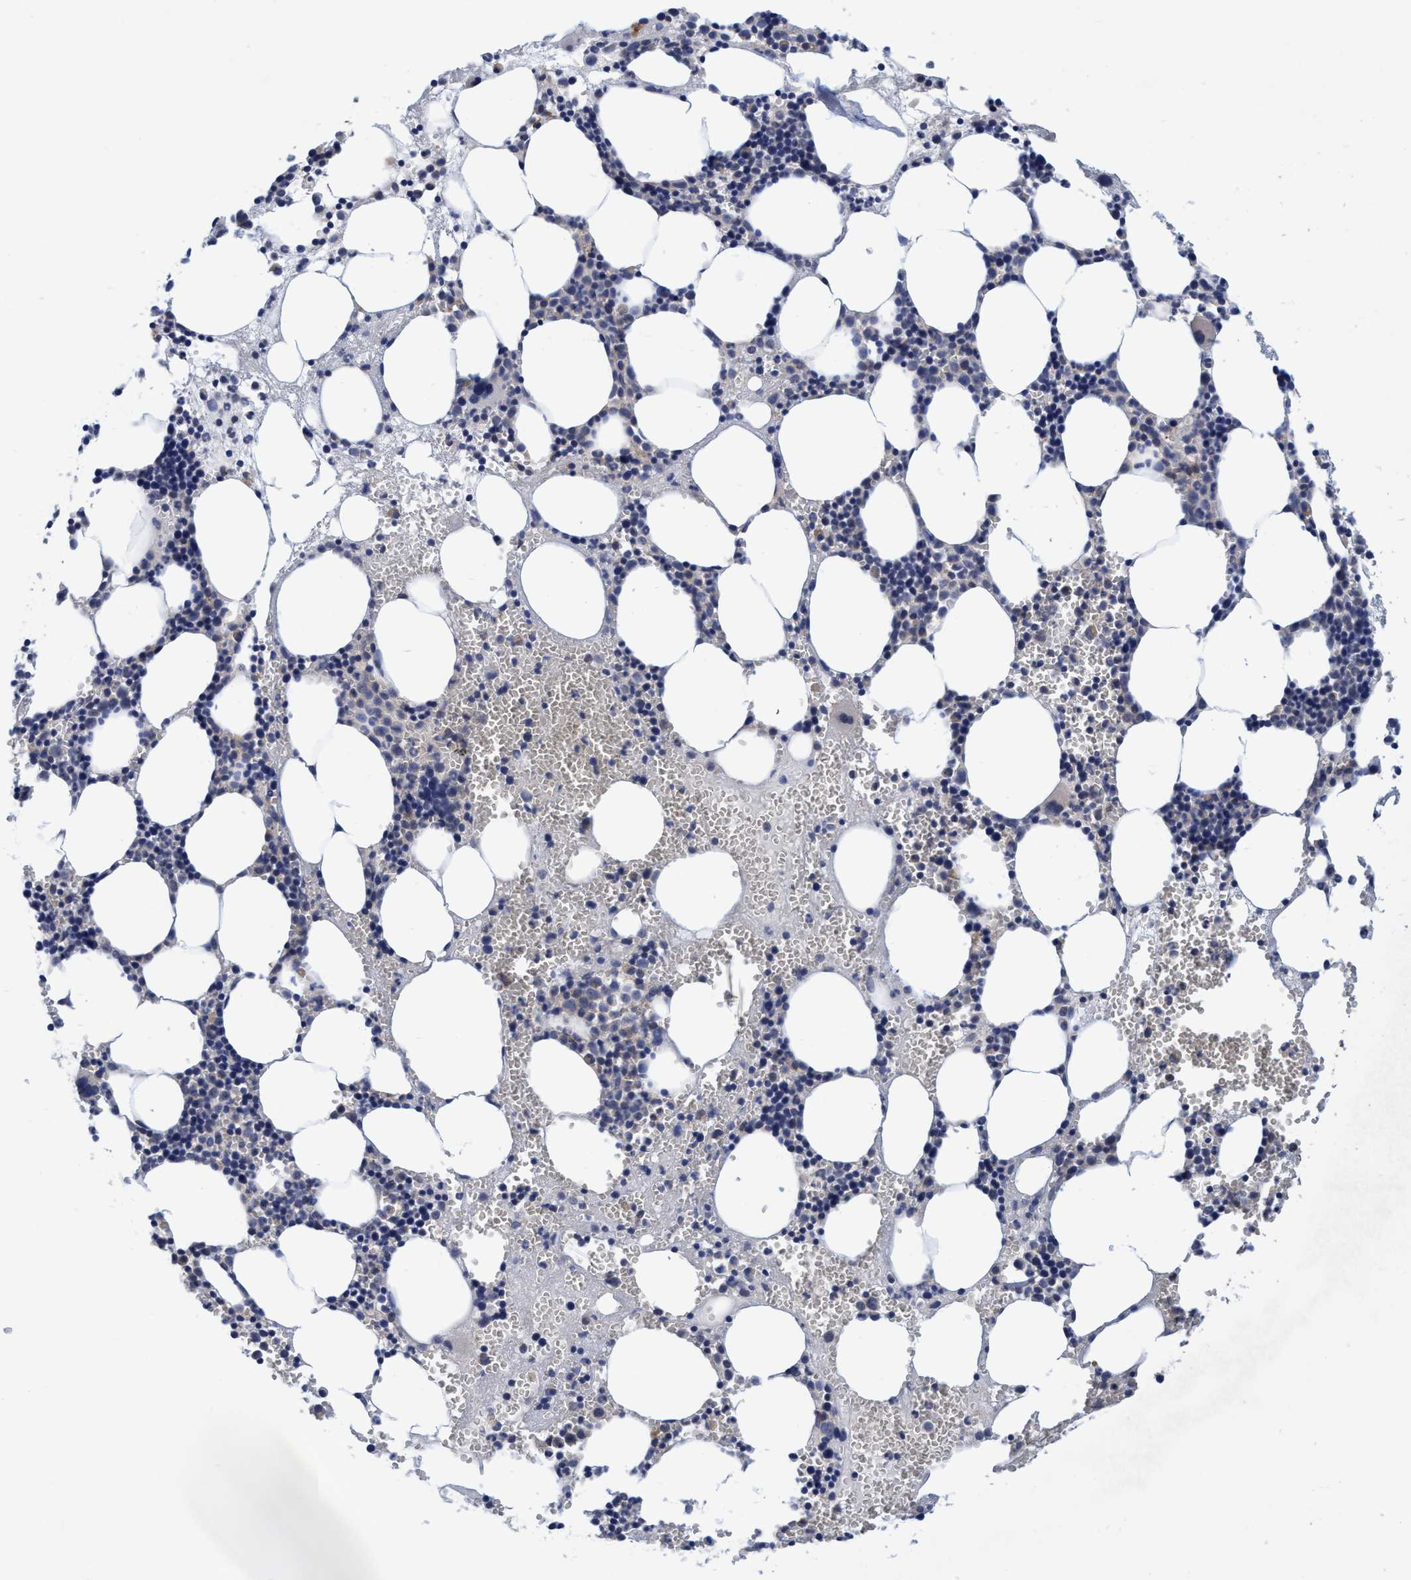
{"staining": {"intensity": "weak", "quantity": "<25%", "location": "cytoplasmic/membranous"}, "tissue": "bone marrow", "cell_type": "Hematopoietic cells", "image_type": "normal", "snomed": [{"axis": "morphology", "description": "Normal tissue, NOS"}, {"axis": "morphology", "description": "Inflammation, NOS"}, {"axis": "topography", "description": "Bone marrow"}], "caption": "High power microscopy photomicrograph of an immunohistochemistry (IHC) image of benign bone marrow, revealing no significant positivity in hematopoietic cells.", "gene": "CALCOCO2", "patient": {"sex": "female", "age": 67}}